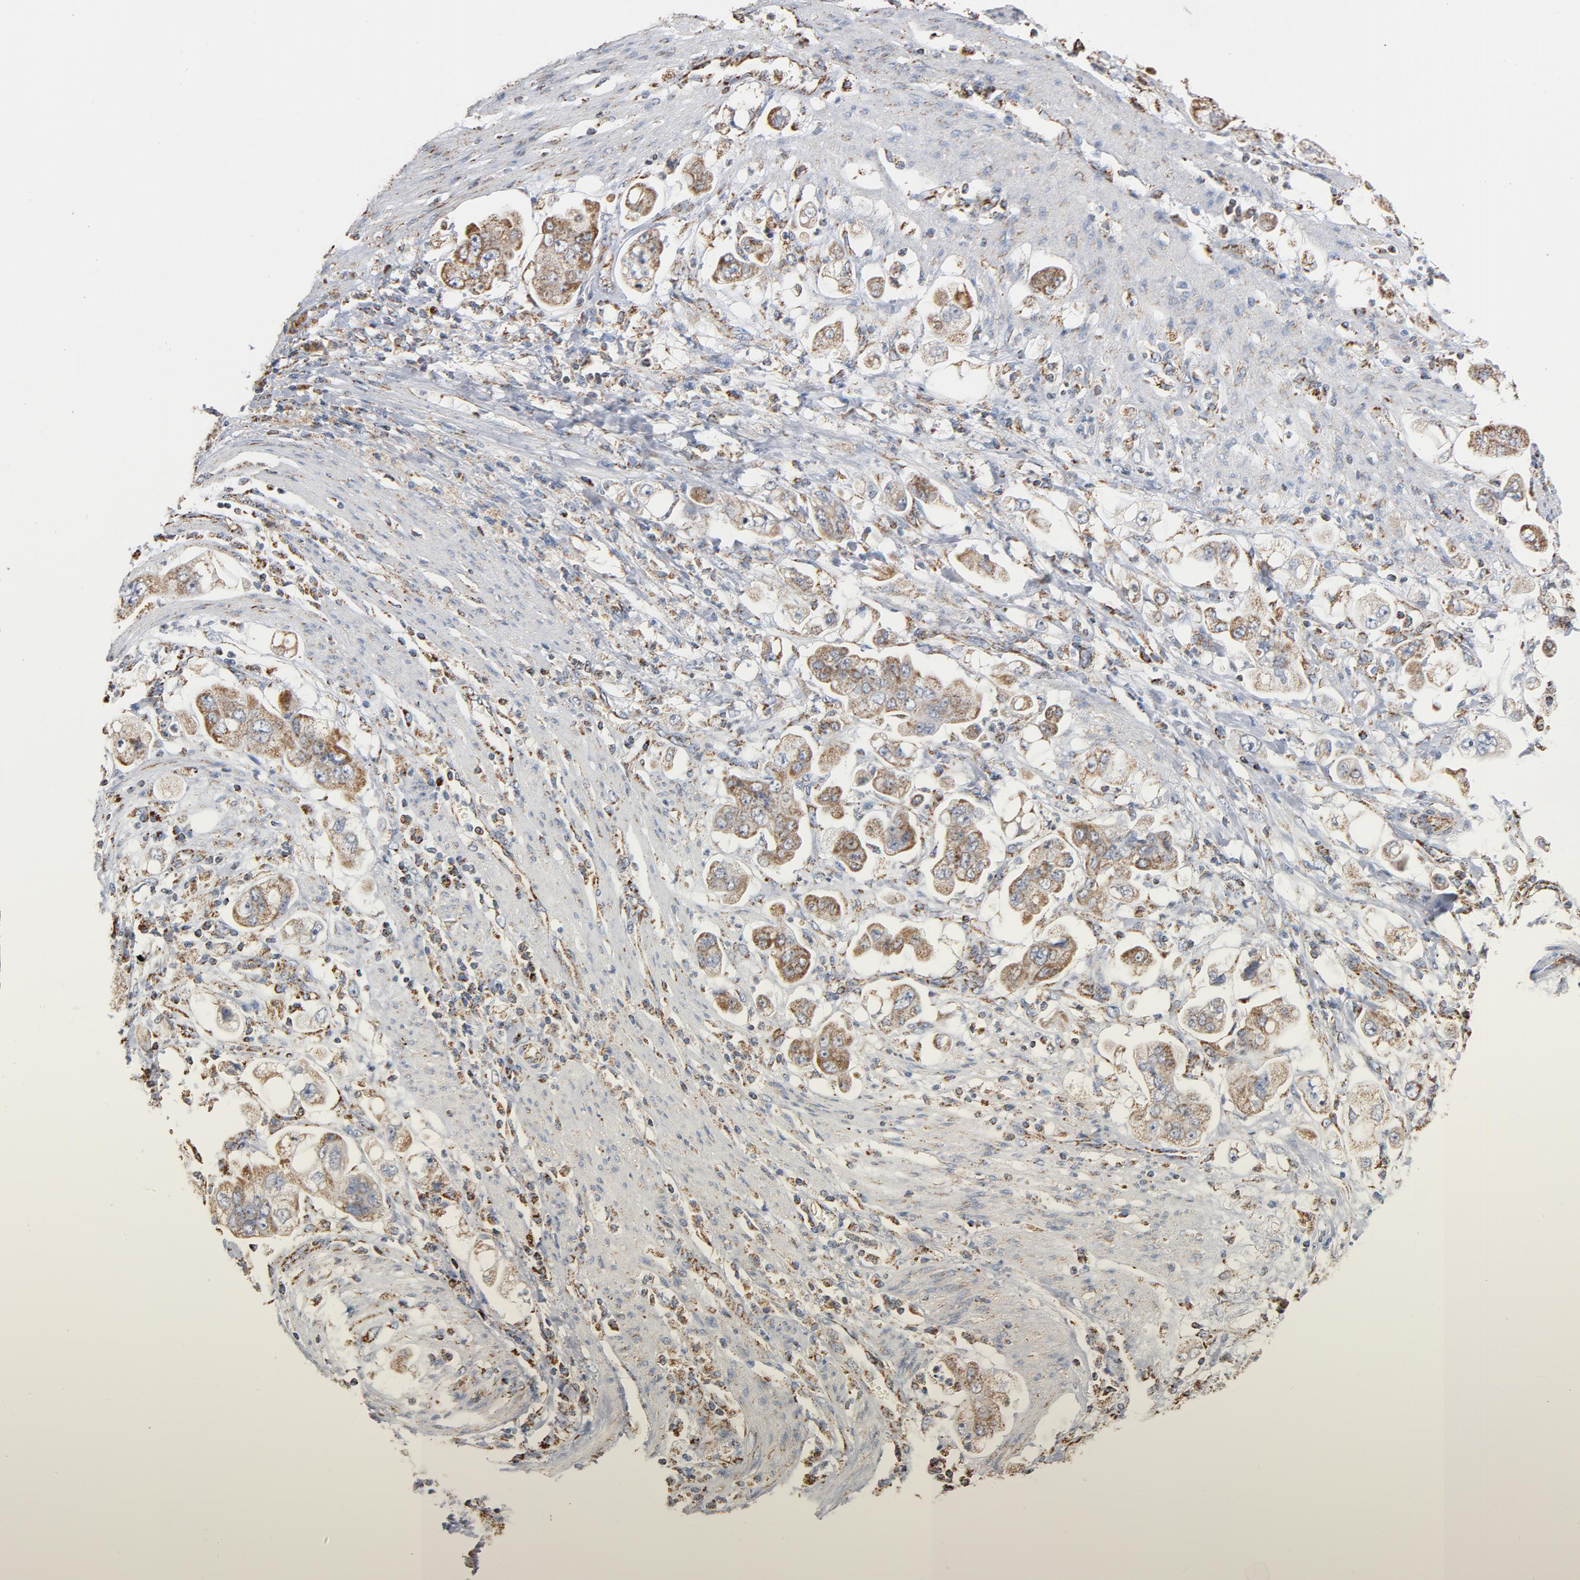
{"staining": {"intensity": "moderate", "quantity": ">75%", "location": "cytoplasmic/membranous"}, "tissue": "stomach cancer", "cell_type": "Tumor cells", "image_type": "cancer", "snomed": [{"axis": "morphology", "description": "Adenocarcinoma, NOS"}, {"axis": "topography", "description": "Stomach"}], "caption": "Stomach adenocarcinoma stained for a protein displays moderate cytoplasmic/membranous positivity in tumor cells.", "gene": "NDUFS4", "patient": {"sex": "male", "age": 62}}